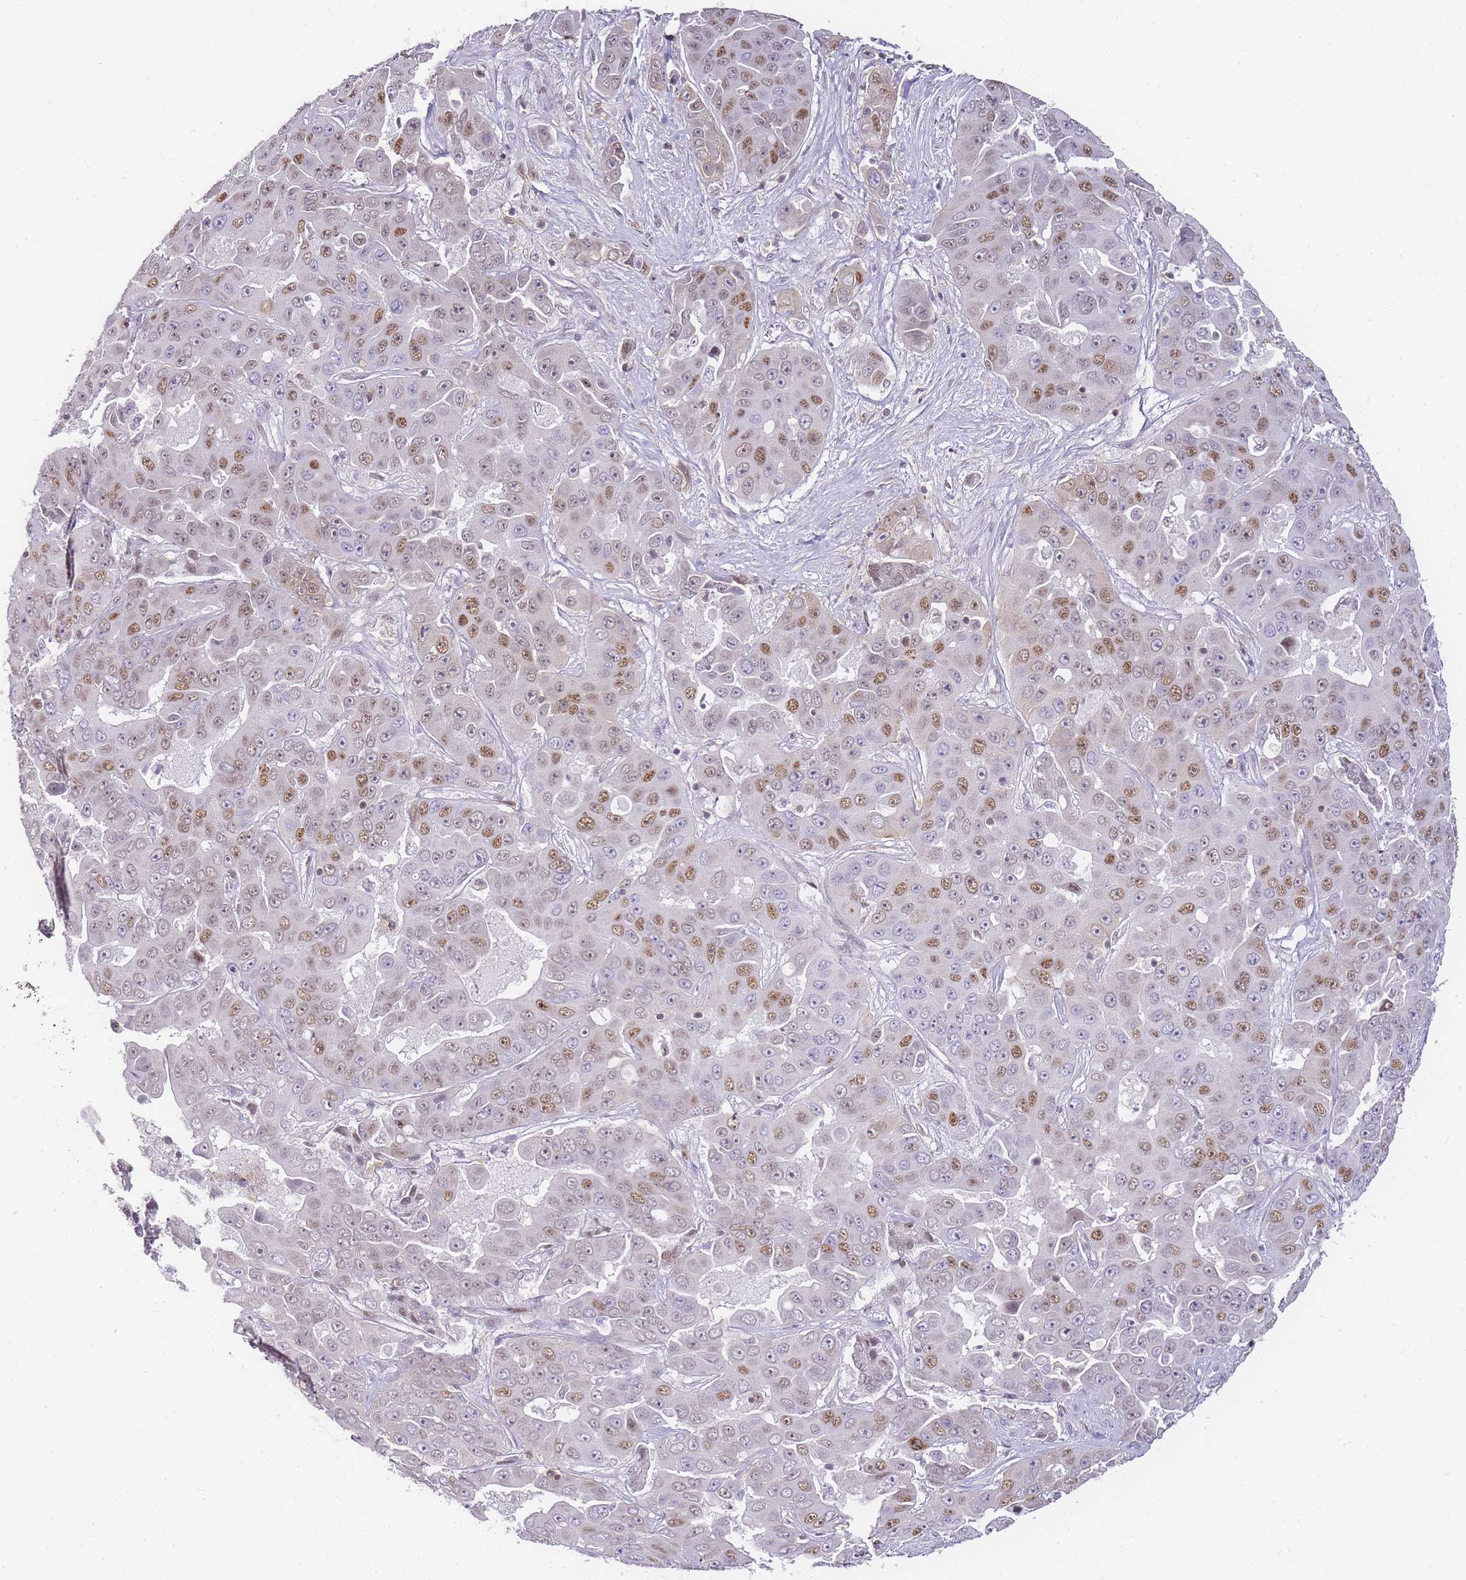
{"staining": {"intensity": "moderate", "quantity": "25%-75%", "location": "nuclear"}, "tissue": "liver cancer", "cell_type": "Tumor cells", "image_type": "cancer", "snomed": [{"axis": "morphology", "description": "Cholangiocarcinoma"}, {"axis": "topography", "description": "Liver"}], "caption": "Liver cholangiocarcinoma was stained to show a protein in brown. There is medium levels of moderate nuclear positivity in approximately 25%-75% of tumor cells.", "gene": "JAKMIP1", "patient": {"sex": "female", "age": 52}}